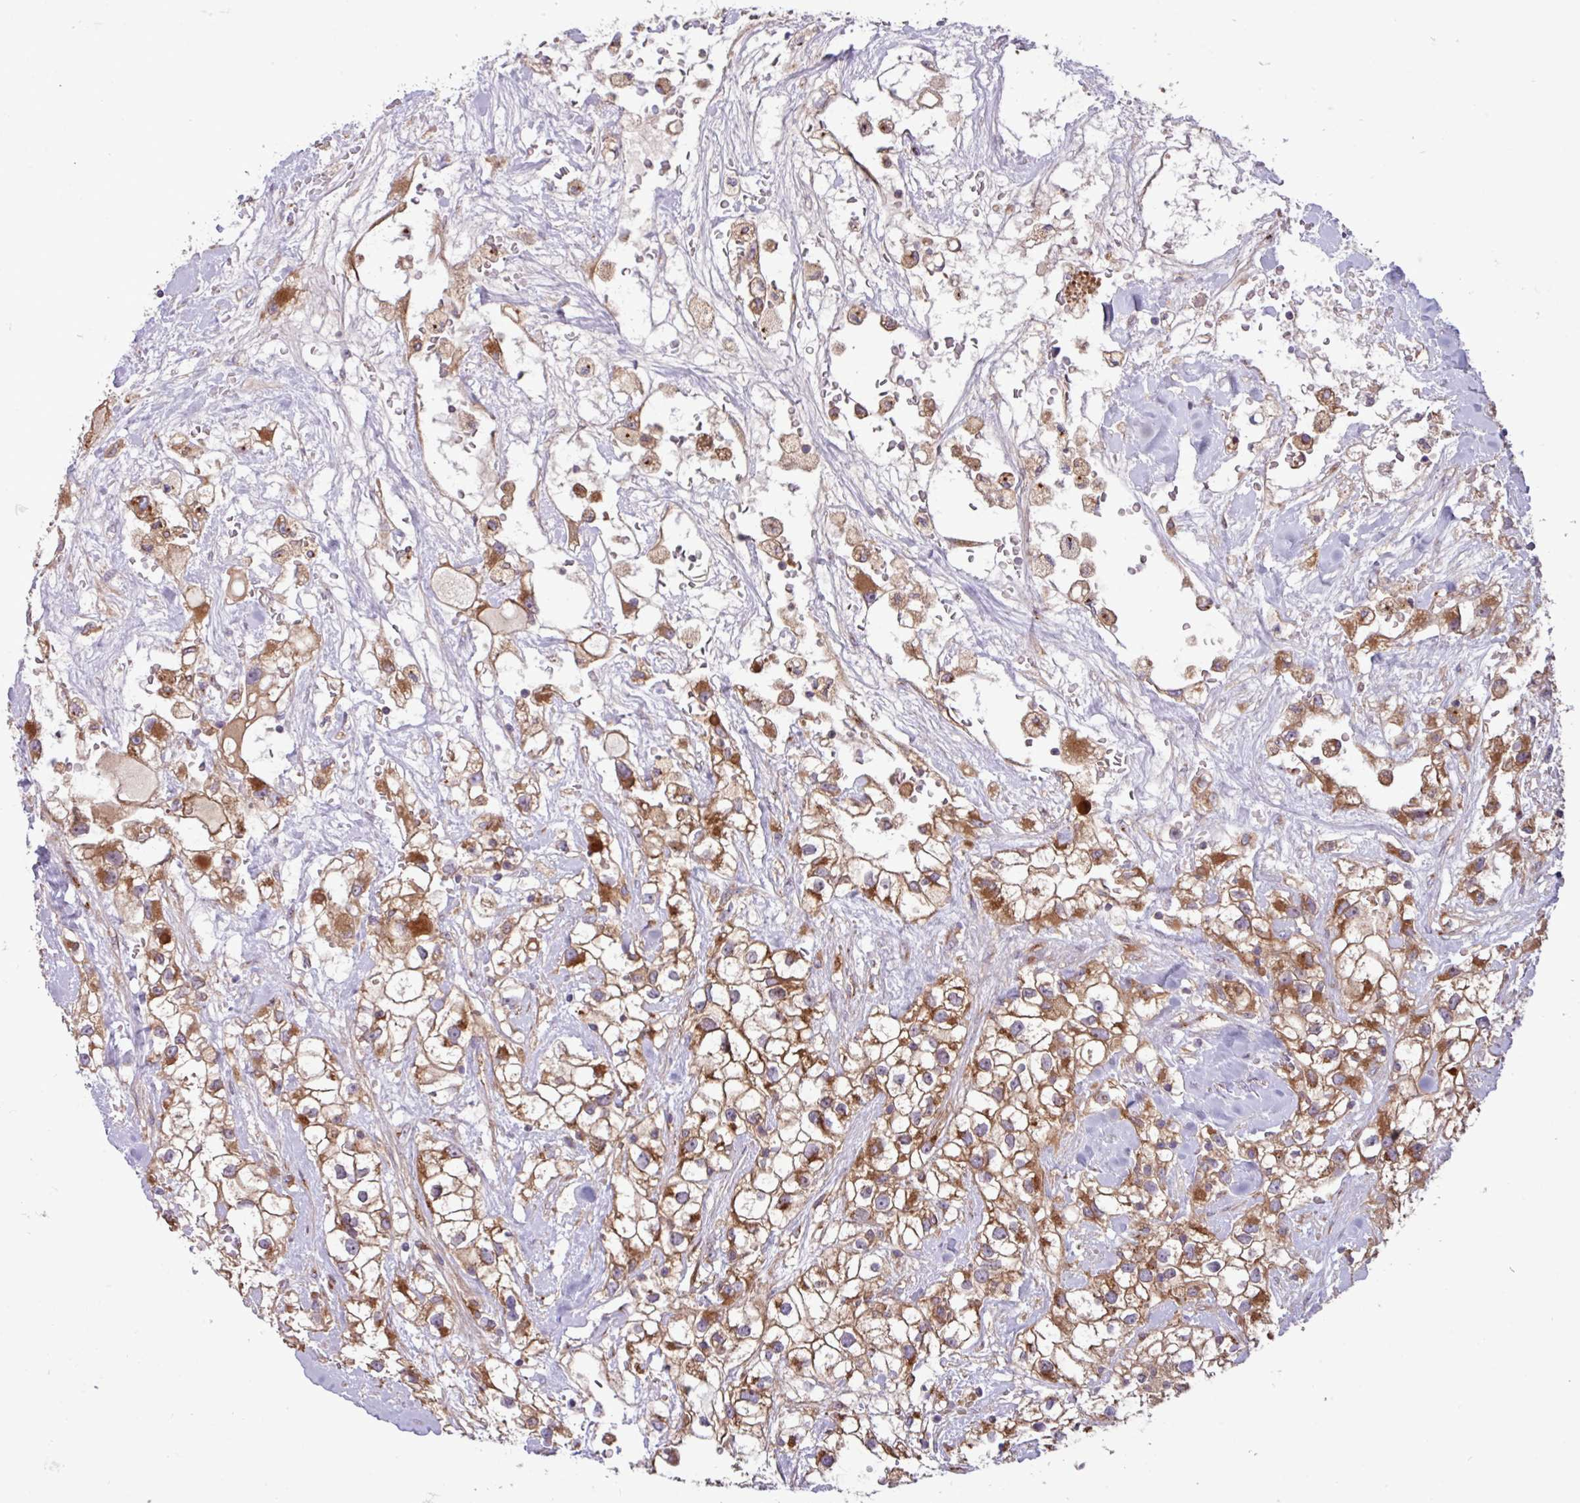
{"staining": {"intensity": "moderate", "quantity": ">75%", "location": "cytoplasmic/membranous"}, "tissue": "renal cancer", "cell_type": "Tumor cells", "image_type": "cancer", "snomed": [{"axis": "morphology", "description": "Adenocarcinoma, NOS"}, {"axis": "topography", "description": "Kidney"}], "caption": "Protein expression analysis of human renal cancer (adenocarcinoma) reveals moderate cytoplasmic/membranous expression in about >75% of tumor cells. (DAB (3,3'-diaminobenzidine) IHC, brown staining for protein, blue staining for nuclei).", "gene": "RAB19", "patient": {"sex": "male", "age": 59}}